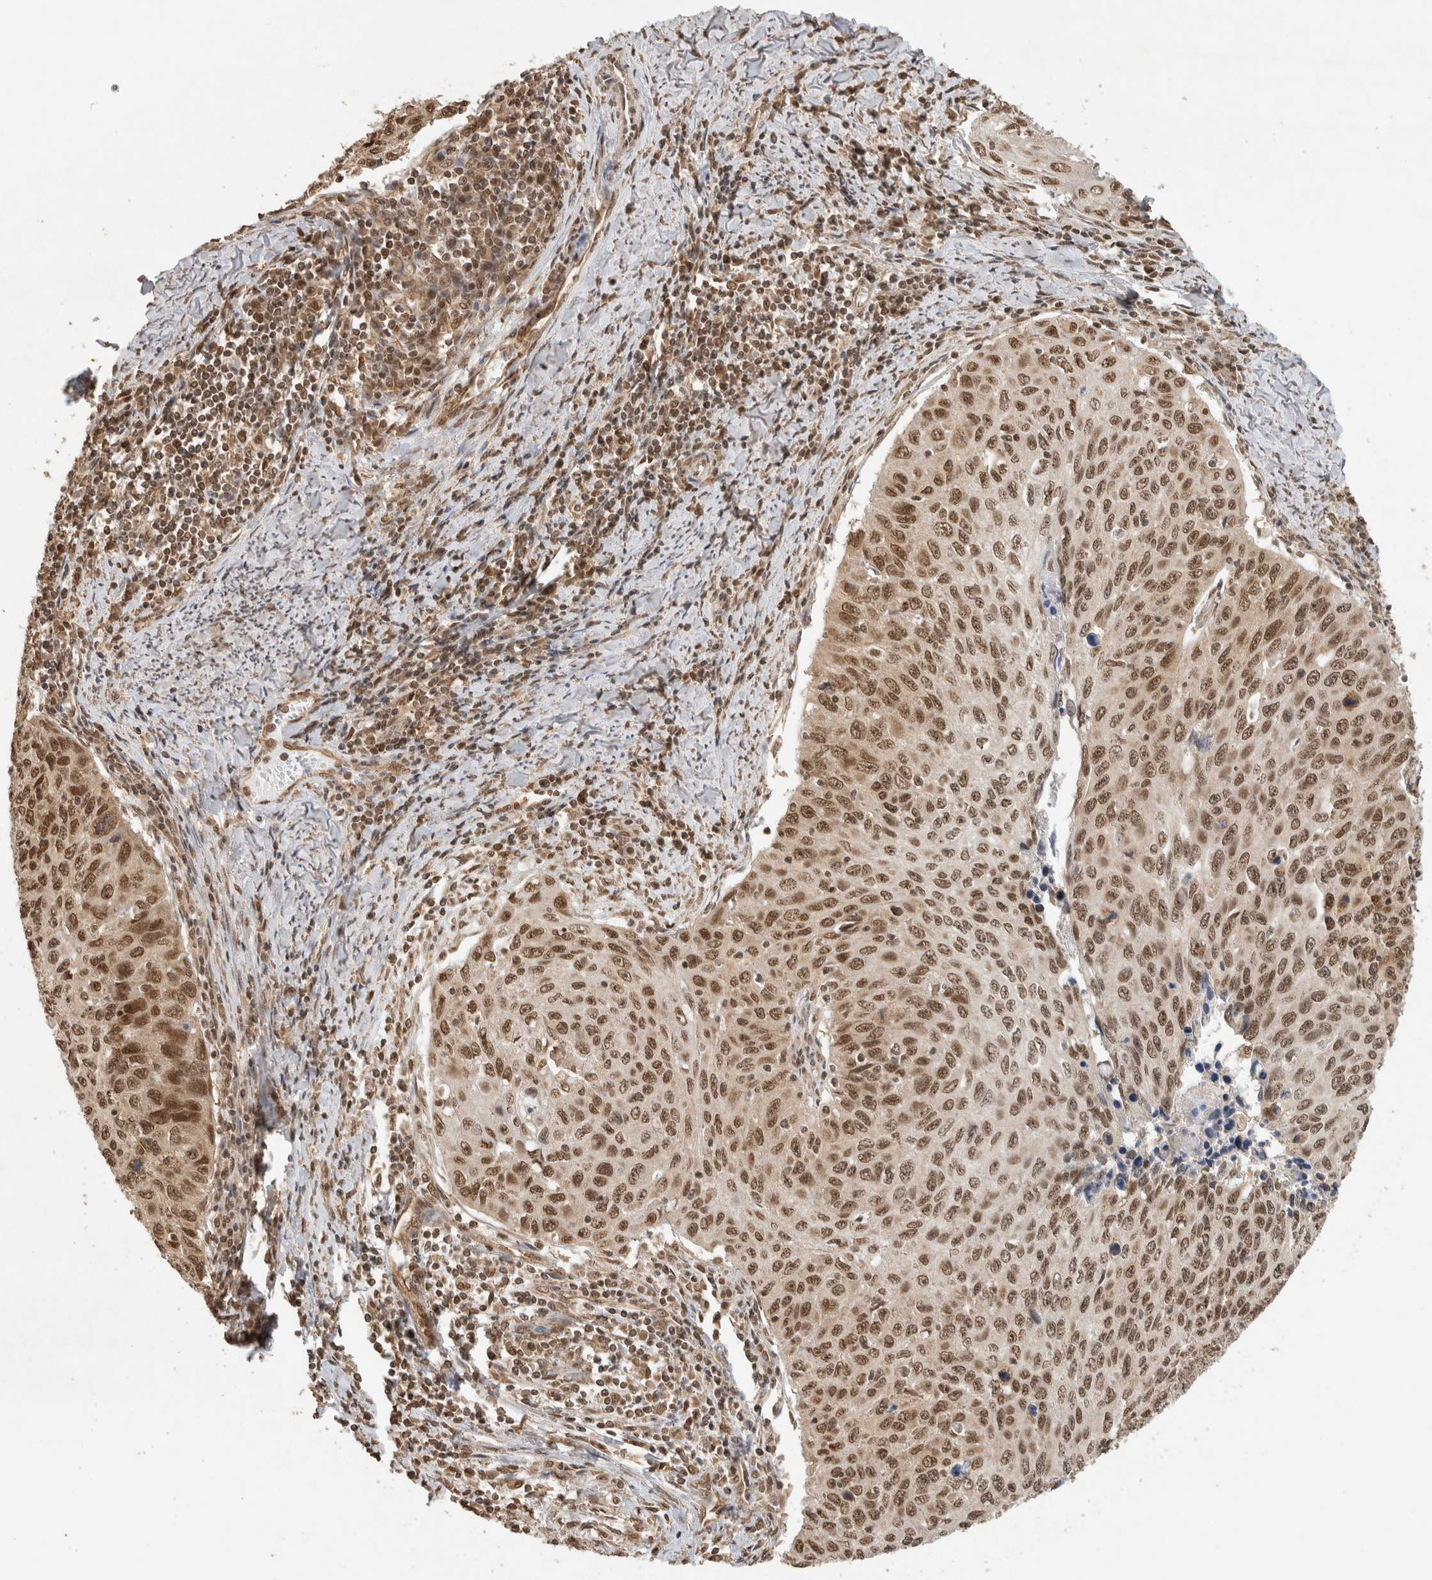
{"staining": {"intensity": "moderate", "quantity": ">75%", "location": "nuclear"}, "tissue": "cervical cancer", "cell_type": "Tumor cells", "image_type": "cancer", "snomed": [{"axis": "morphology", "description": "Squamous cell carcinoma, NOS"}, {"axis": "topography", "description": "Cervix"}], "caption": "Immunohistochemistry (IHC) micrograph of cervical cancer (squamous cell carcinoma) stained for a protein (brown), which shows medium levels of moderate nuclear positivity in approximately >75% of tumor cells.", "gene": "C1orf21", "patient": {"sex": "female", "age": 53}}